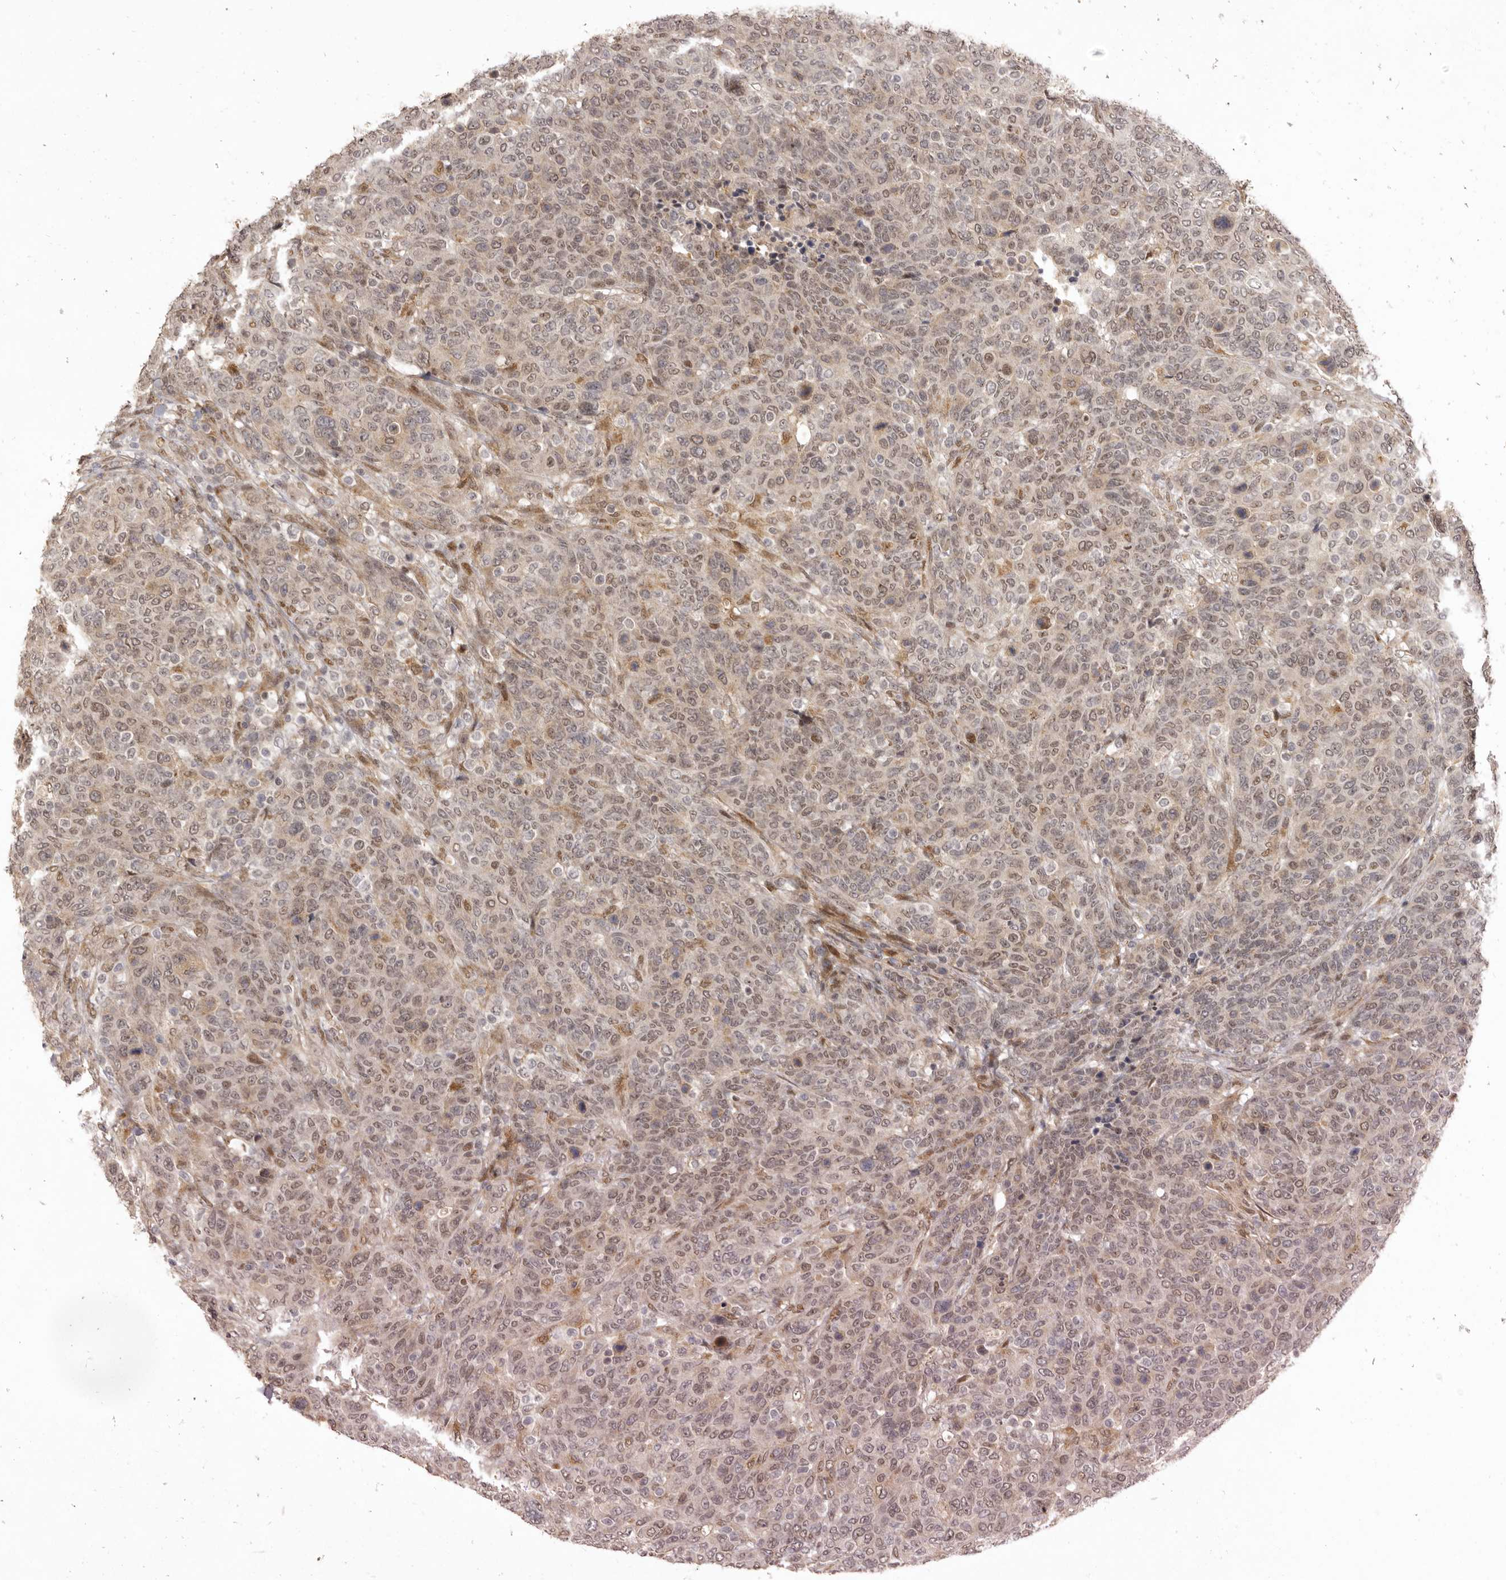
{"staining": {"intensity": "weak", "quantity": ">75%", "location": "cytoplasmic/membranous,nuclear"}, "tissue": "breast cancer", "cell_type": "Tumor cells", "image_type": "cancer", "snomed": [{"axis": "morphology", "description": "Duct carcinoma"}, {"axis": "topography", "description": "Breast"}], "caption": "This is an image of immunohistochemistry staining of breast cancer (invasive ductal carcinoma), which shows weak positivity in the cytoplasmic/membranous and nuclear of tumor cells.", "gene": "ZNF326", "patient": {"sex": "female", "age": 37}}